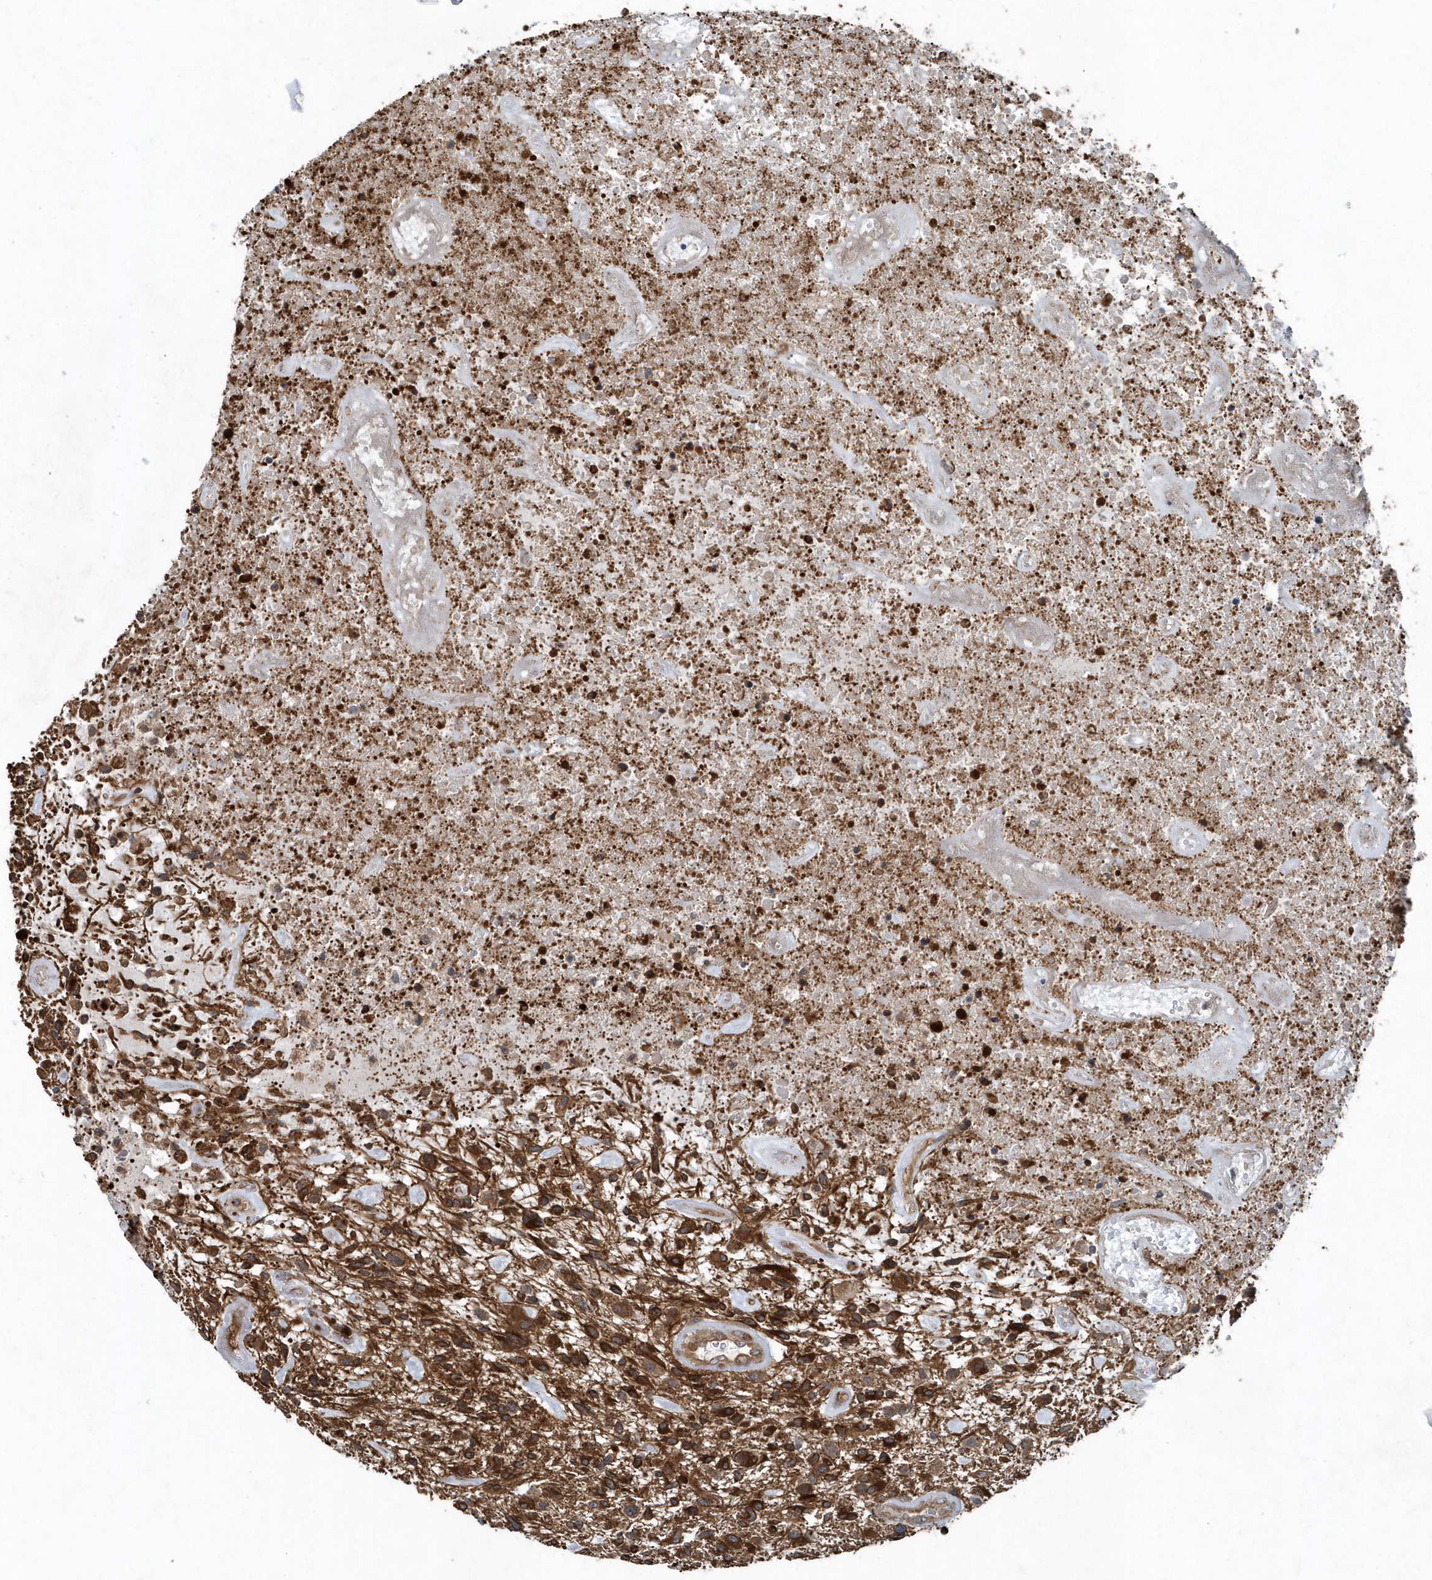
{"staining": {"intensity": "strong", "quantity": ">75%", "location": "cytoplasmic/membranous"}, "tissue": "glioma", "cell_type": "Tumor cells", "image_type": "cancer", "snomed": [{"axis": "morphology", "description": "Glioma, malignant, High grade"}, {"axis": "topography", "description": "Brain"}], "caption": "Strong cytoplasmic/membranous protein expression is seen in approximately >75% of tumor cells in high-grade glioma (malignant).", "gene": "MCC", "patient": {"sex": "male", "age": 47}}